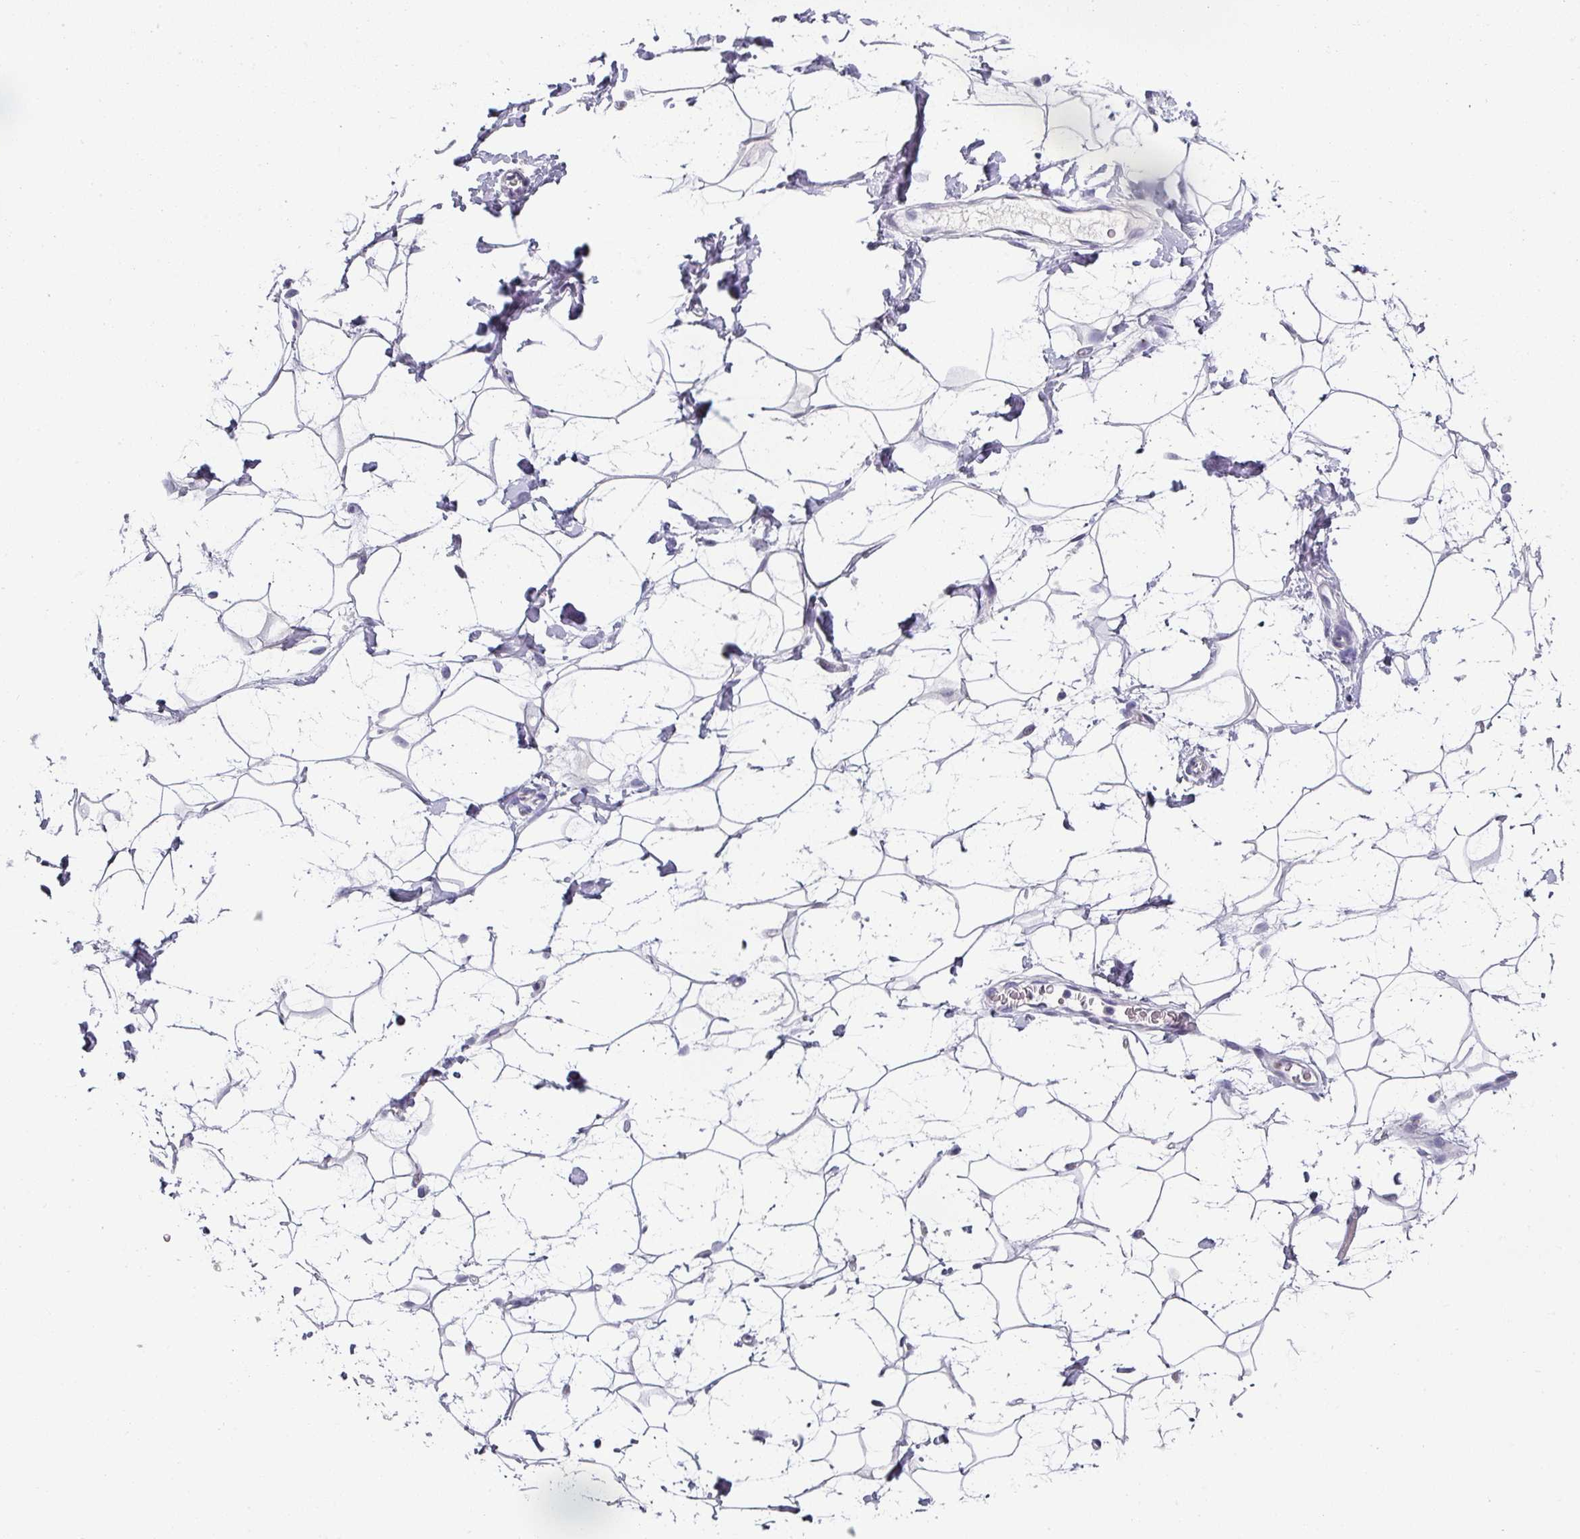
{"staining": {"intensity": "negative", "quantity": "none", "location": "none"}, "tissue": "adipose tissue", "cell_type": "Adipocytes", "image_type": "normal", "snomed": [{"axis": "morphology", "description": "Normal tissue, NOS"}, {"axis": "topography", "description": "Breast"}], "caption": "This is an IHC image of benign adipose tissue. There is no expression in adipocytes.", "gene": "BTLA", "patient": {"sex": "female", "age": 26}}